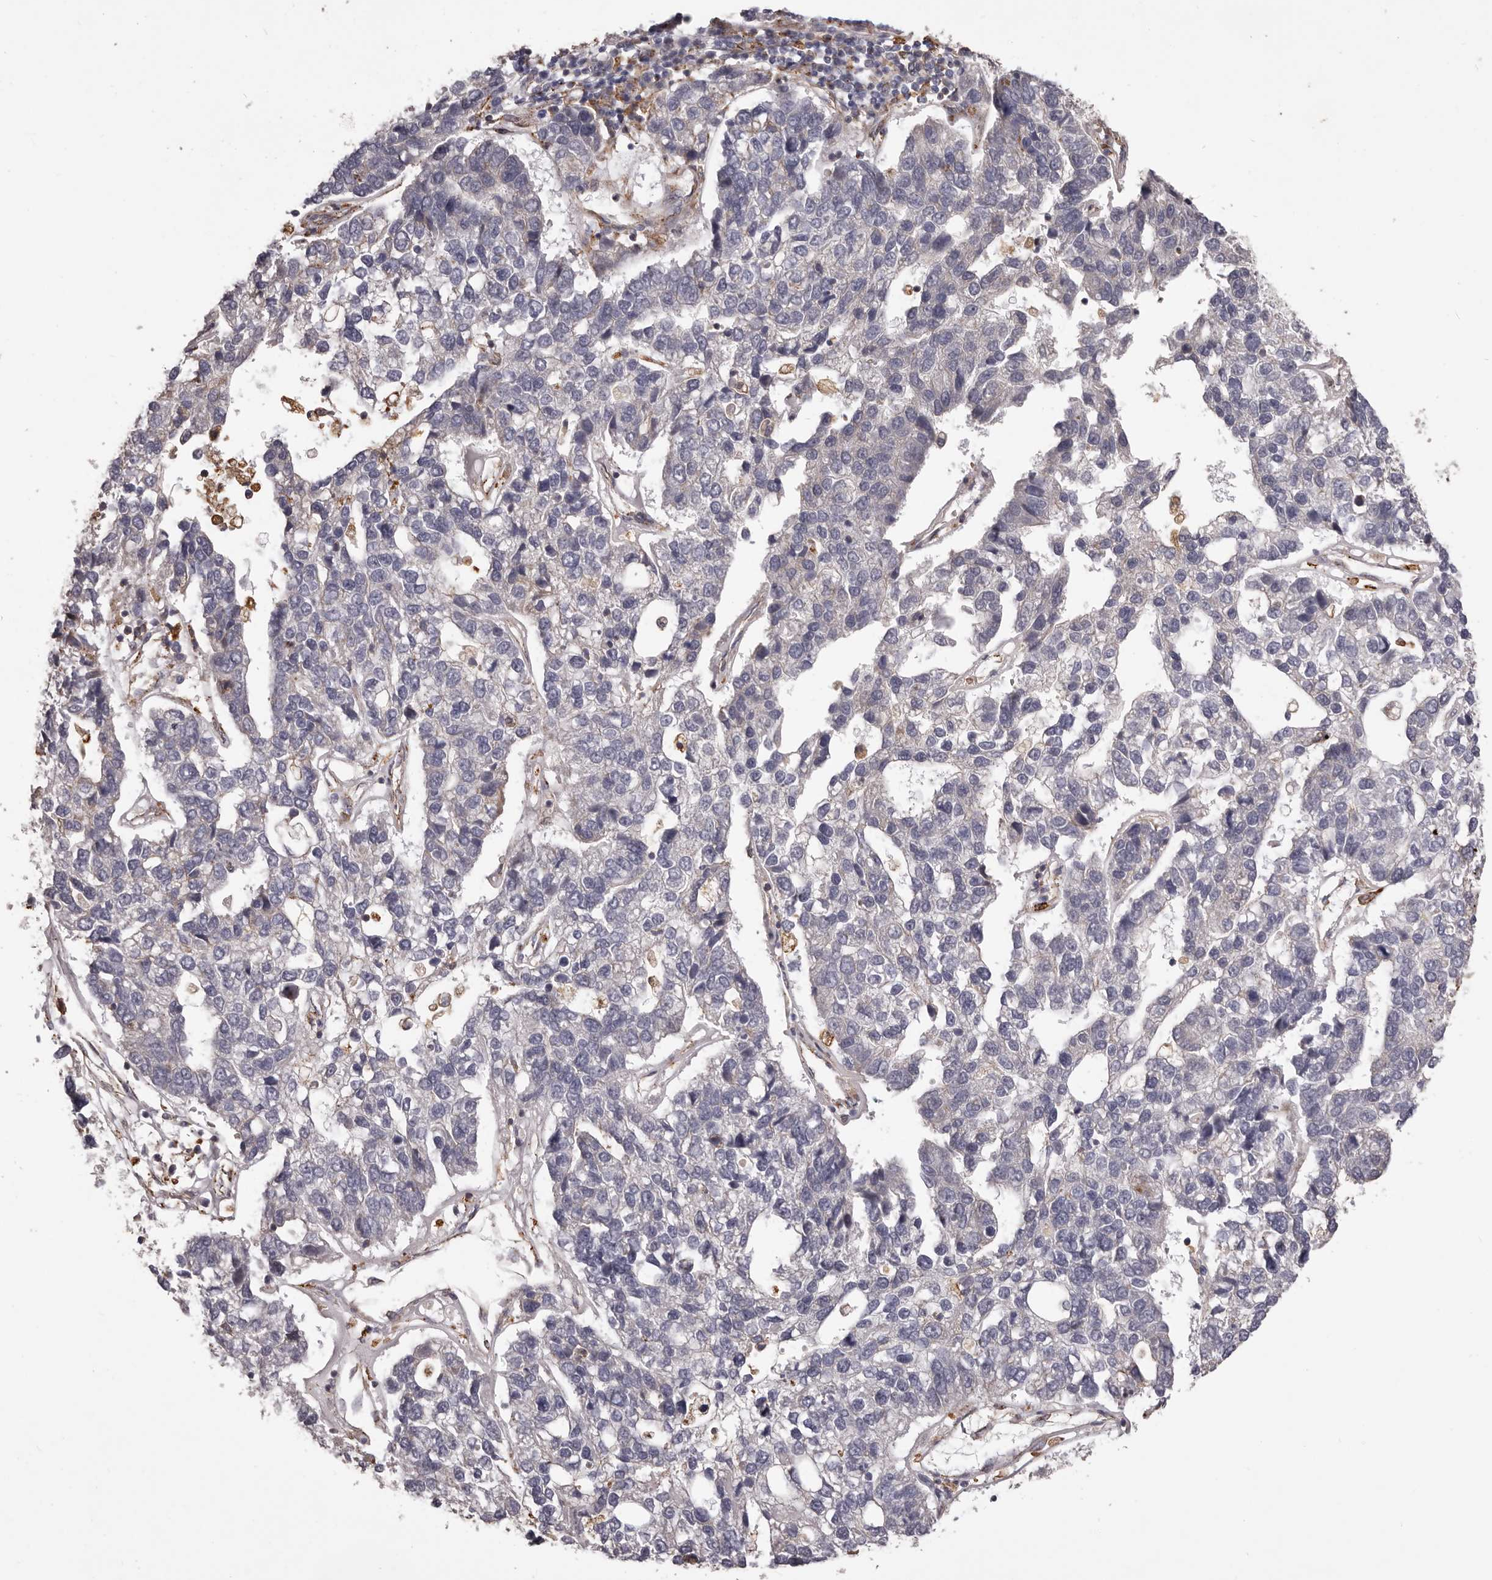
{"staining": {"intensity": "negative", "quantity": "none", "location": "none"}, "tissue": "pancreatic cancer", "cell_type": "Tumor cells", "image_type": "cancer", "snomed": [{"axis": "morphology", "description": "Adenocarcinoma, NOS"}, {"axis": "topography", "description": "Pancreas"}], "caption": "Image shows no significant protein positivity in tumor cells of adenocarcinoma (pancreatic).", "gene": "ALPK1", "patient": {"sex": "female", "age": 61}}